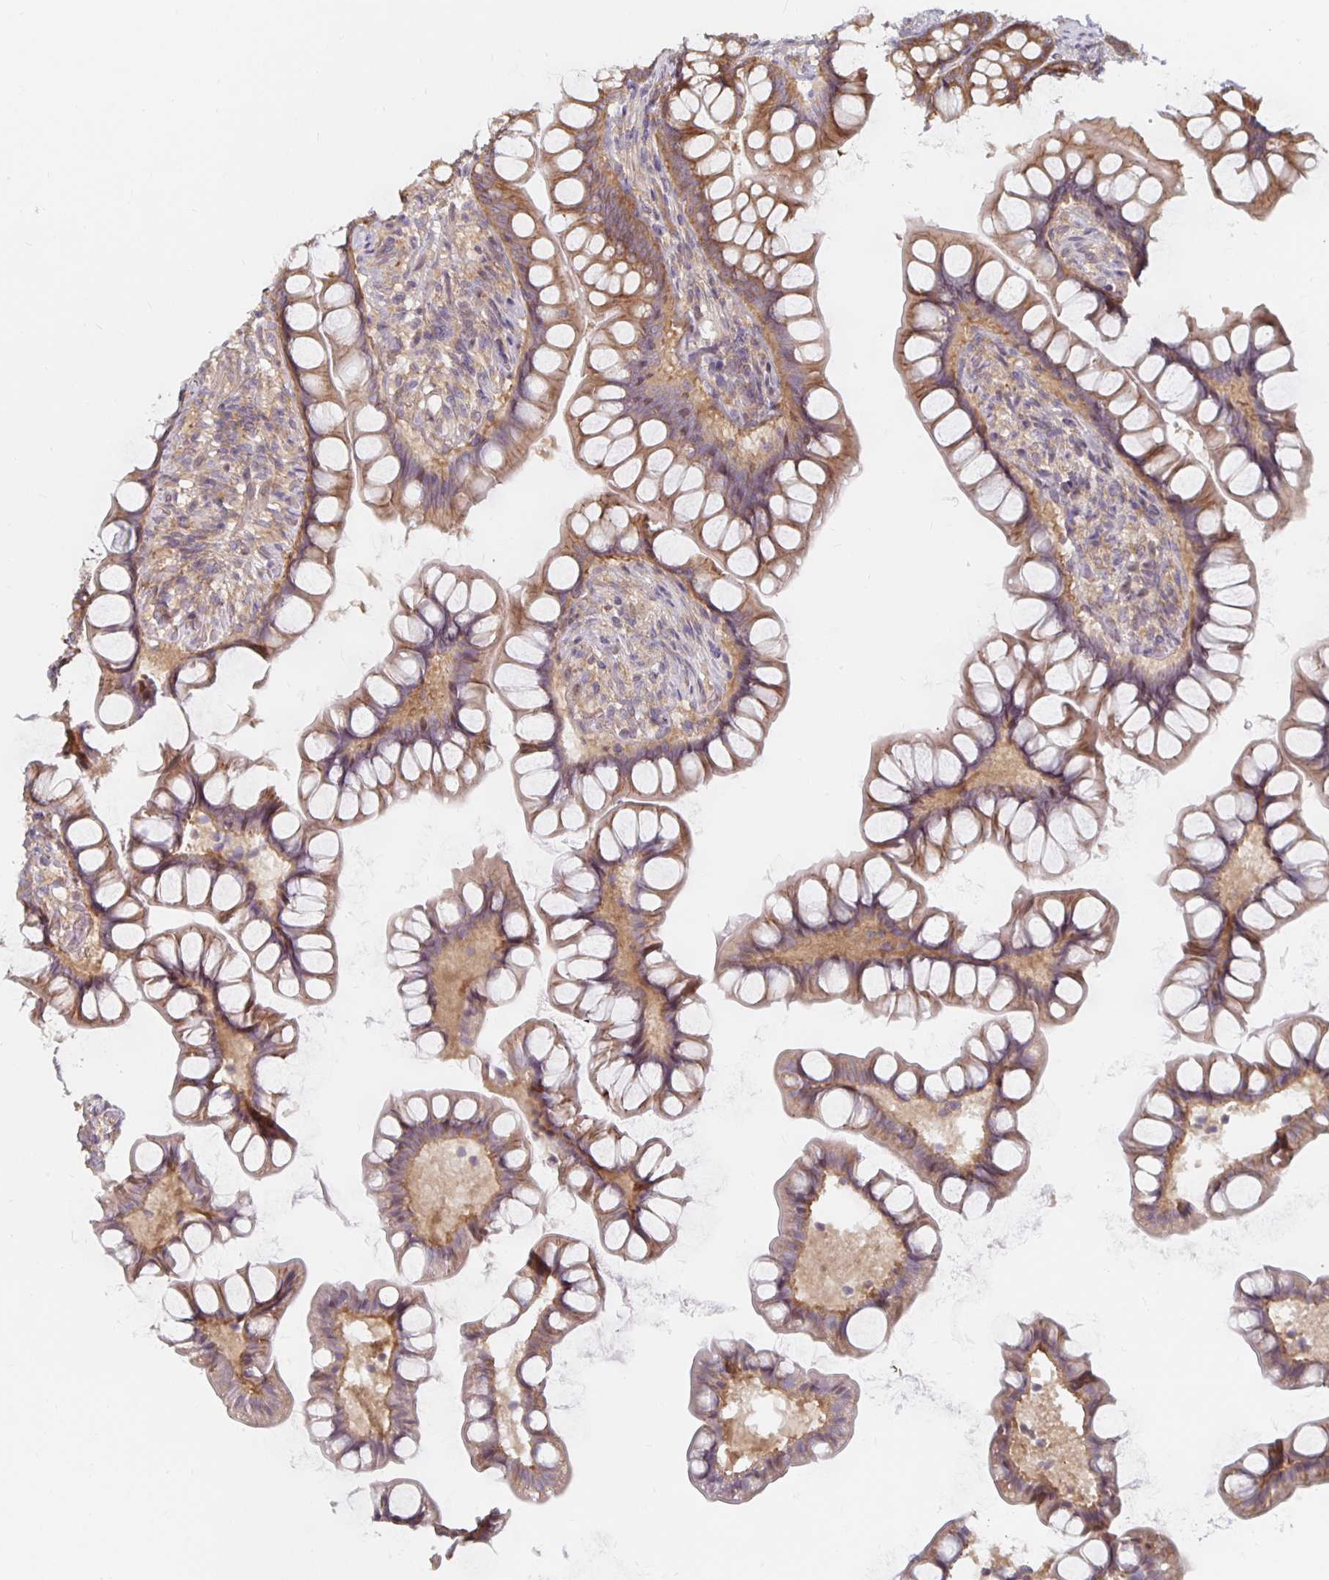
{"staining": {"intensity": "moderate", "quantity": ">75%", "location": "cytoplasmic/membranous"}, "tissue": "small intestine", "cell_type": "Glandular cells", "image_type": "normal", "snomed": [{"axis": "morphology", "description": "Normal tissue, NOS"}, {"axis": "topography", "description": "Small intestine"}], "caption": "A histopathology image of human small intestine stained for a protein displays moderate cytoplasmic/membranous brown staining in glandular cells.", "gene": "PDAP1", "patient": {"sex": "male", "age": 70}}